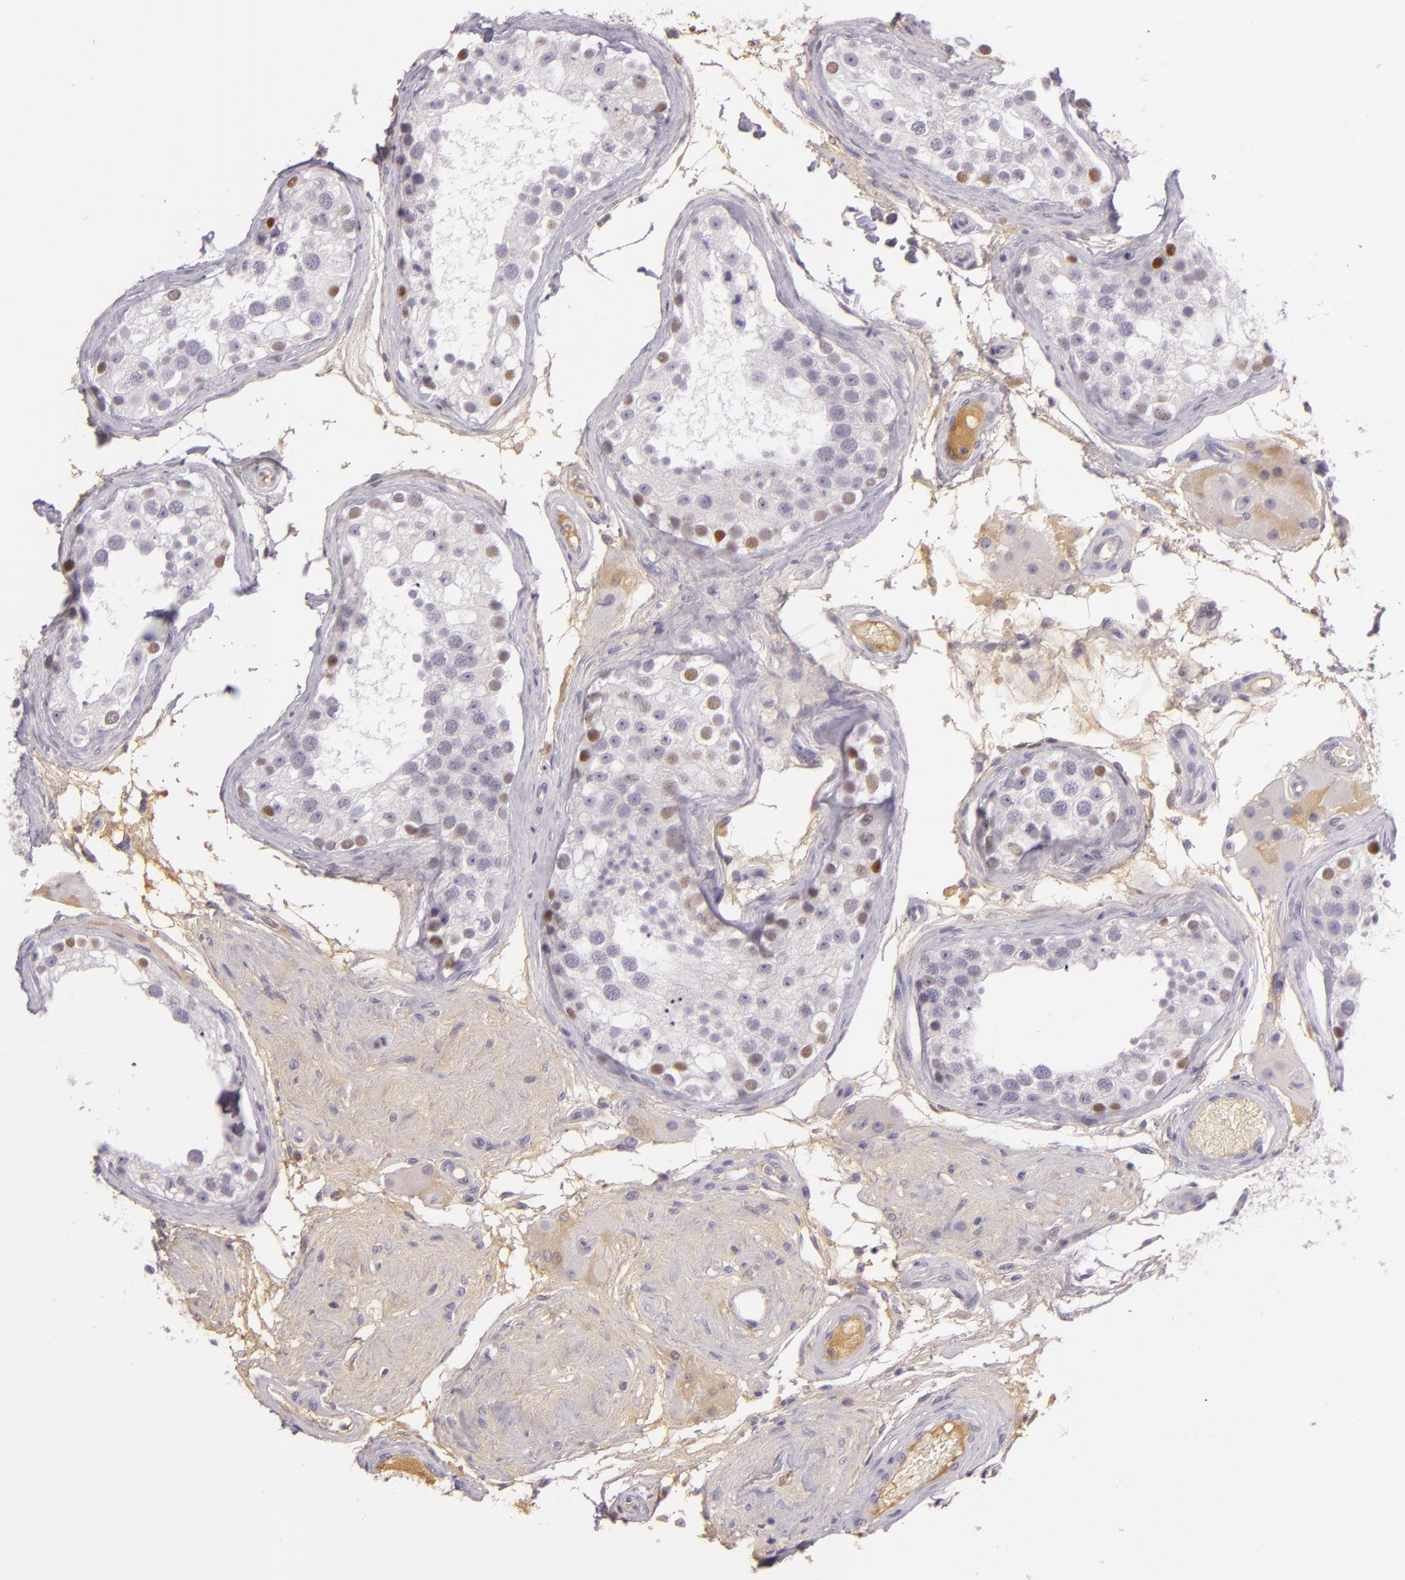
{"staining": {"intensity": "moderate", "quantity": "<25%", "location": "nuclear"}, "tissue": "testis", "cell_type": "Cells in seminiferous ducts", "image_type": "normal", "snomed": [{"axis": "morphology", "description": "Normal tissue, NOS"}, {"axis": "topography", "description": "Testis"}], "caption": "Normal testis shows moderate nuclear expression in about <25% of cells in seminiferous ducts, visualized by immunohistochemistry.", "gene": "CHEK2", "patient": {"sex": "male", "age": 68}}